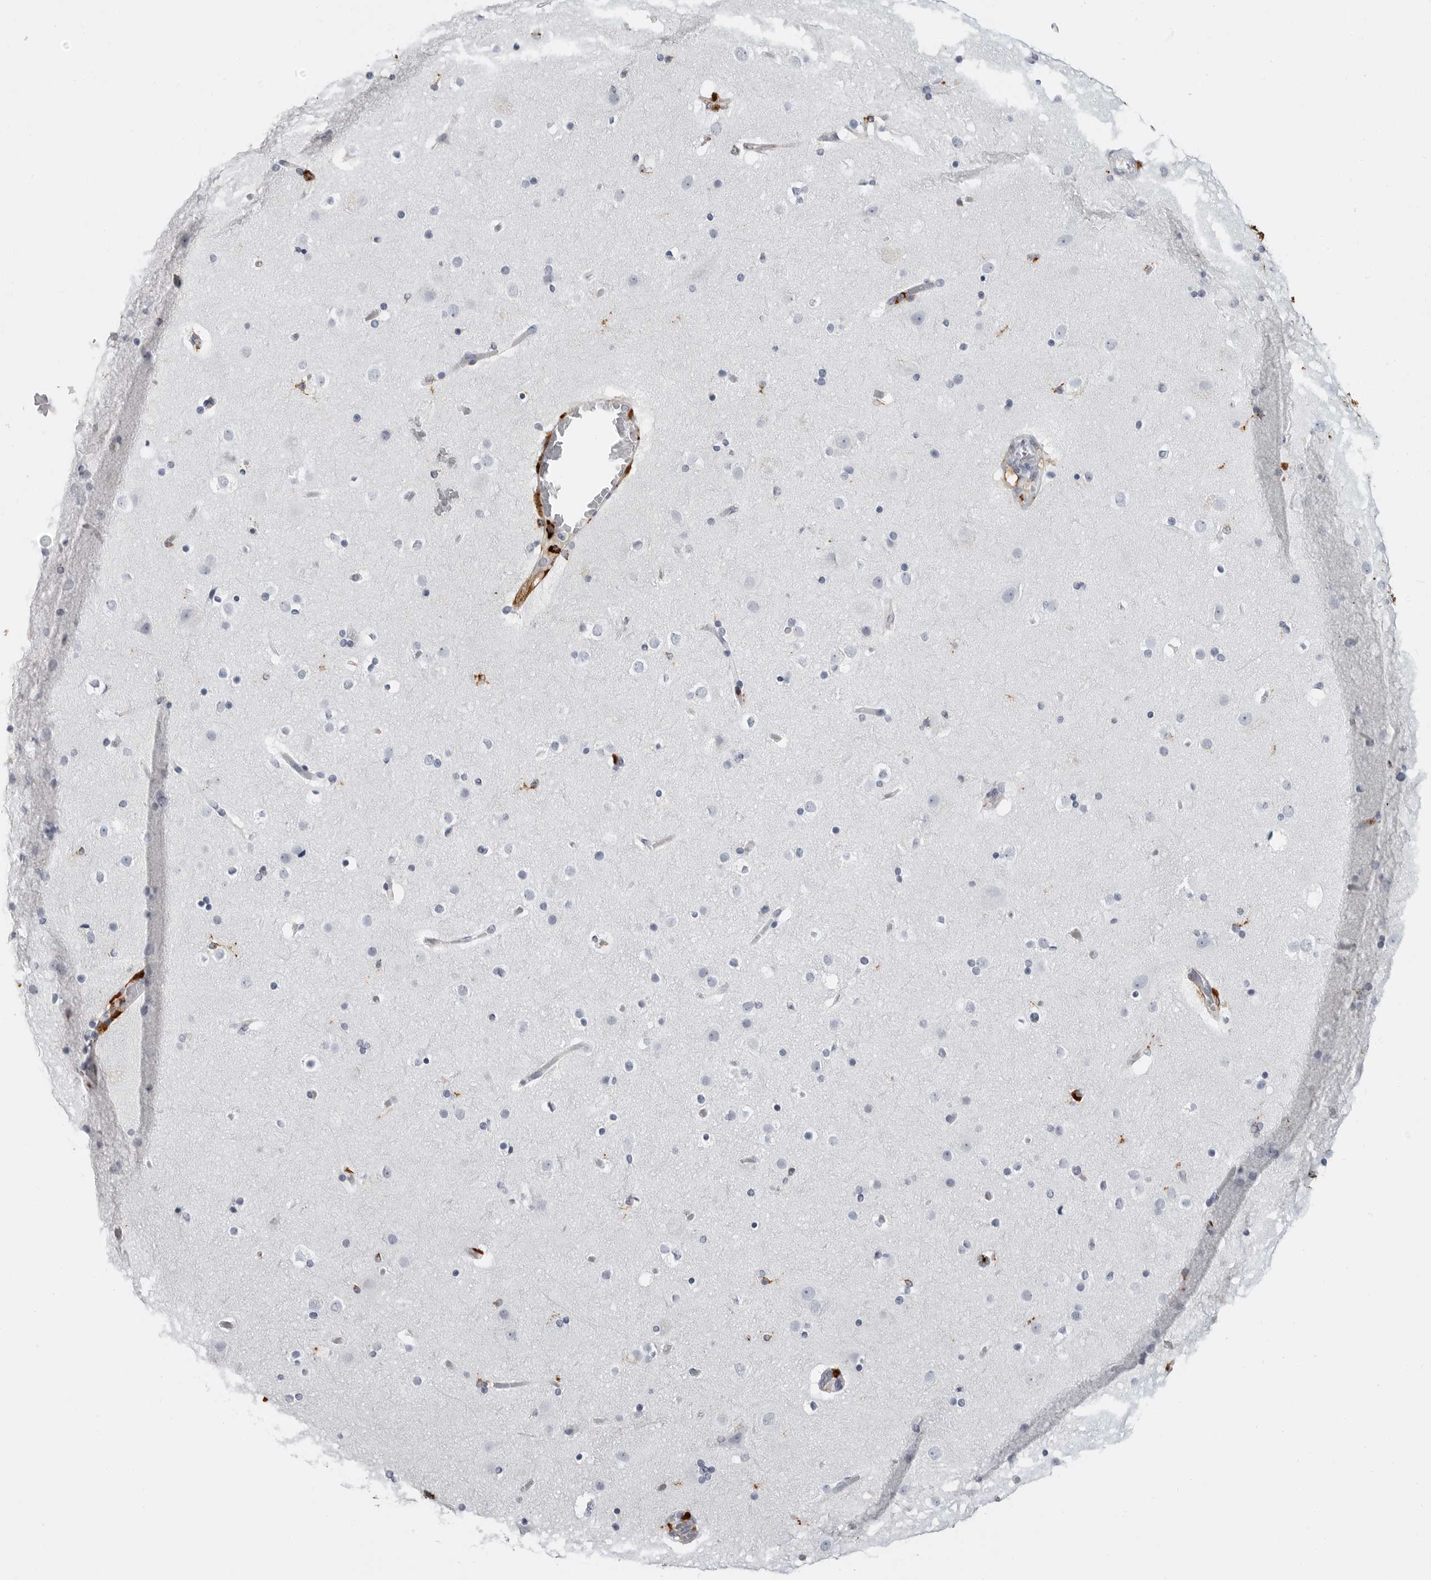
{"staining": {"intensity": "negative", "quantity": "none", "location": "none"}, "tissue": "cerebral cortex", "cell_type": "Endothelial cells", "image_type": "normal", "snomed": [{"axis": "morphology", "description": "Normal tissue, NOS"}, {"axis": "topography", "description": "Cerebral cortex"}], "caption": "Image shows no significant protein staining in endothelial cells of benign cerebral cortex.", "gene": "IFI30", "patient": {"sex": "male", "age": 57}}